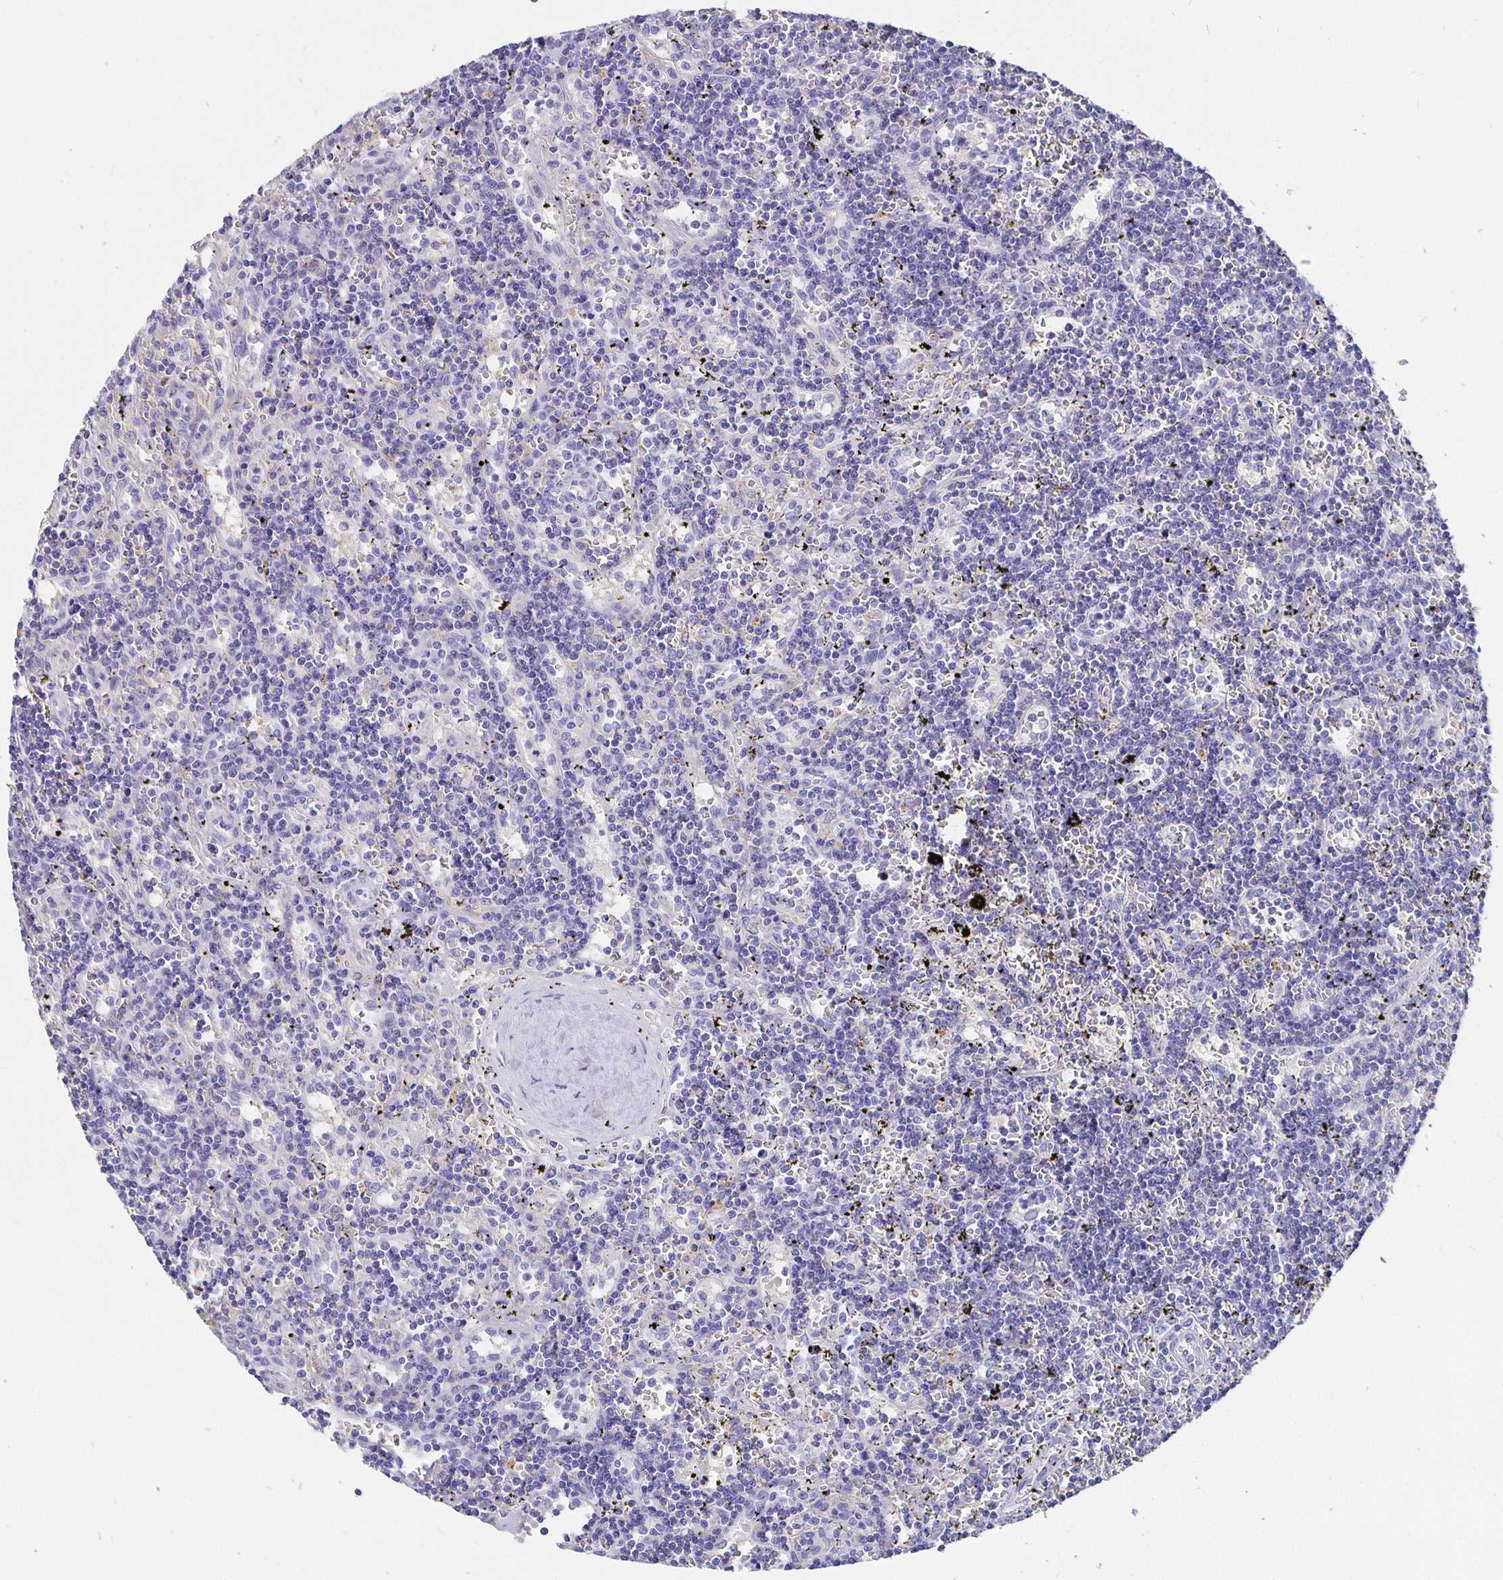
{"staining": {"intensity": "negative", "quantity": "none", "location": "none"}, "tissue": "lymphoma", "cell_type": "Tumor cells", "image_type": "cancer", "snomed": [{"axis": "morphology", "description": "Malignant lymphoma, non-Hodgkin's type, Low grade"}, {"axis": "topography", "description": "Spleen"}], "caption": "This is an IHC photomicrograph of malignant lymphoma, non-Hodgkin's type (low-grade). There is no expression in tumor cells.", "gene": "CFAP74", "patient": {"sex": "male", "age": 60}}